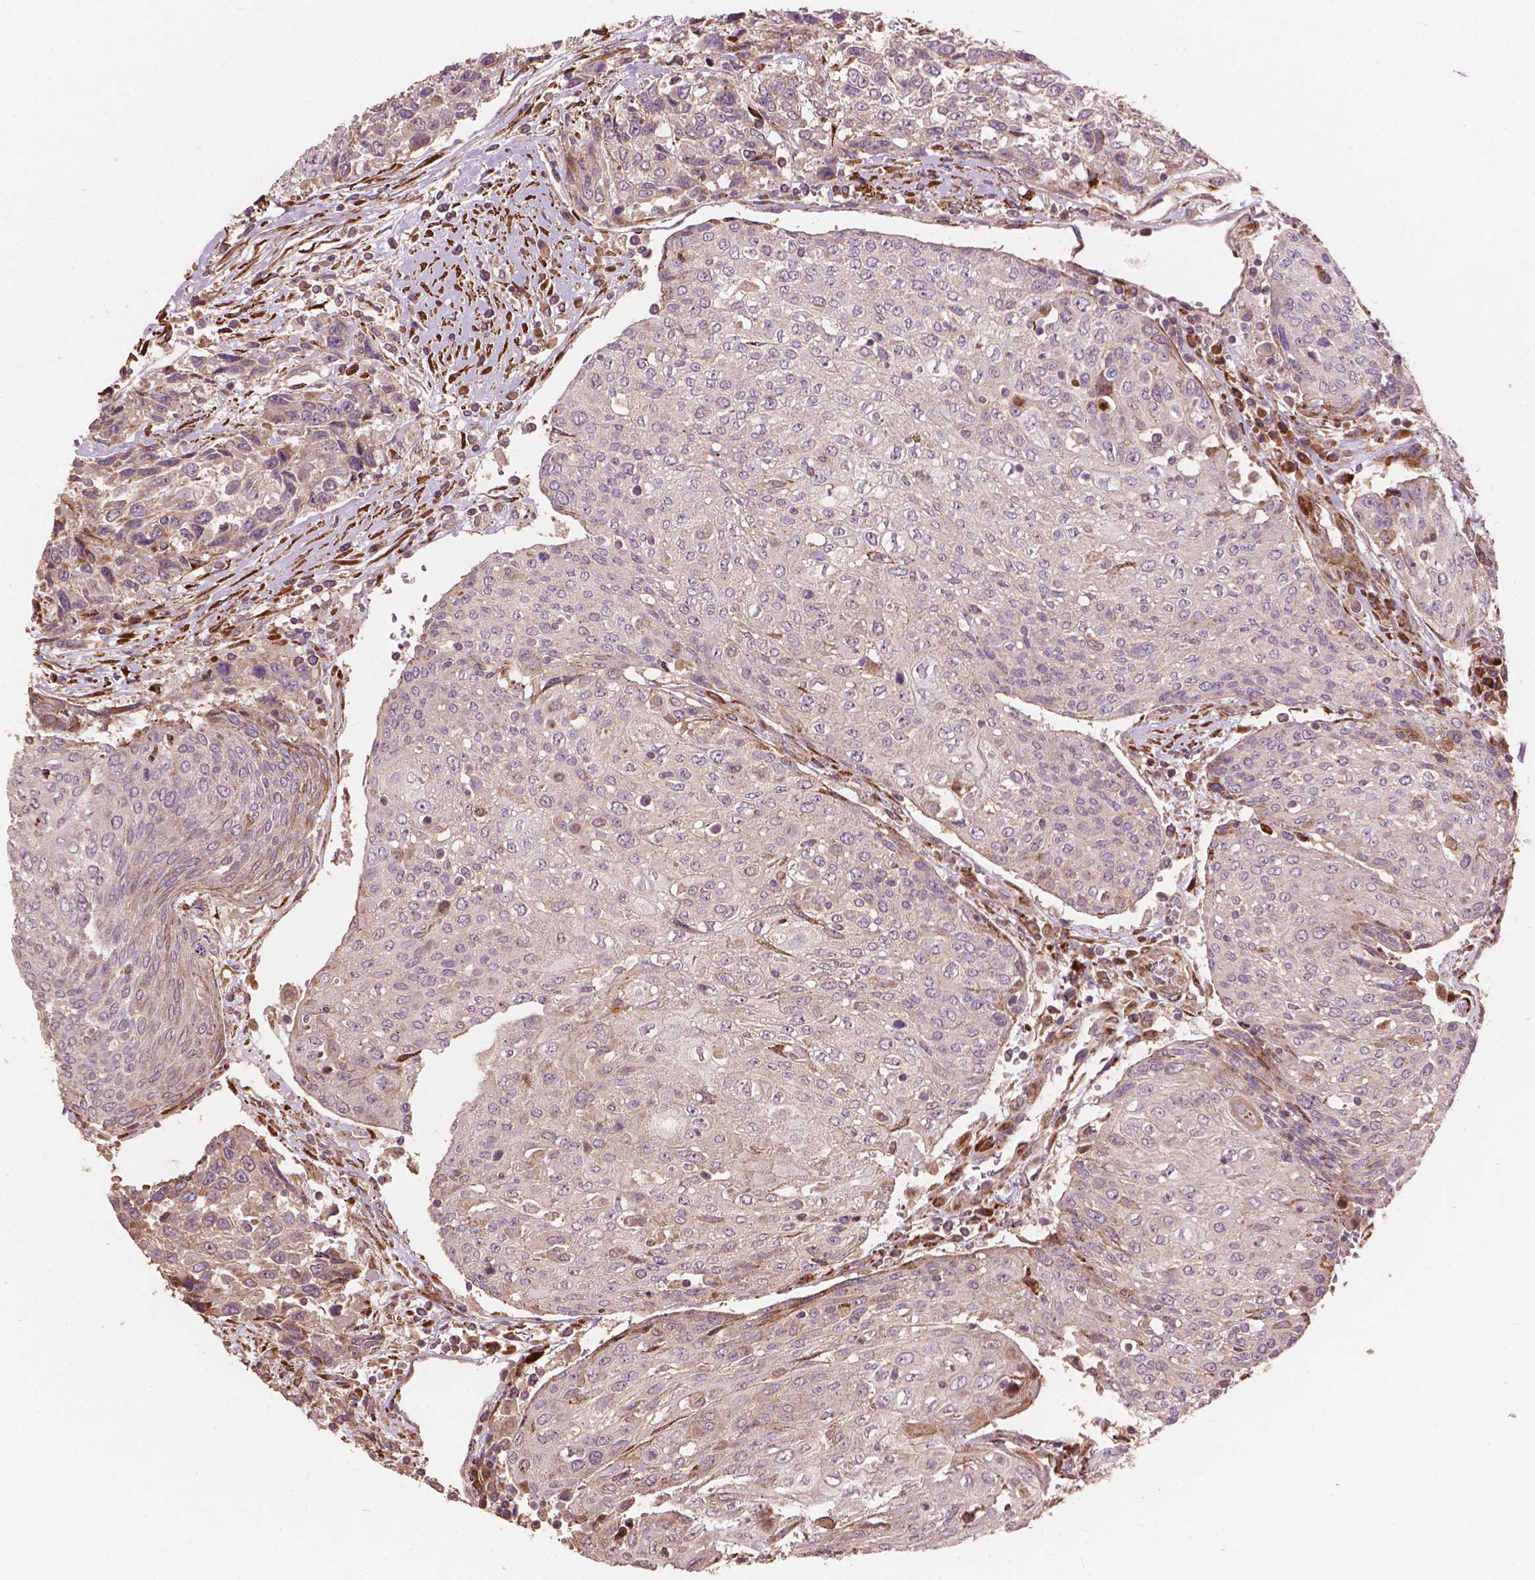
{"staining": {"intensity": "weak", "quantity": "25%-75%", "location": "cytoplasmic/membranous"}, "tissue": "urothelial cancer", "cell_type": "Tumor cells", "image_type": "cancer", "snomed": [{"axis": "morphology", "description": "Urothelial carcinoma, High grade"}, {"axis": "topography", "description": "Urinary bladder"}], "caption": "Urothelial cancer tissue demonstrates weak cytoplasmic/membranous expression in about 25%-75% of tumor cells, visualized by immunohistochemistry.", "gene": "FNIP1", "patient": {"sex": "female", "age": 70}}